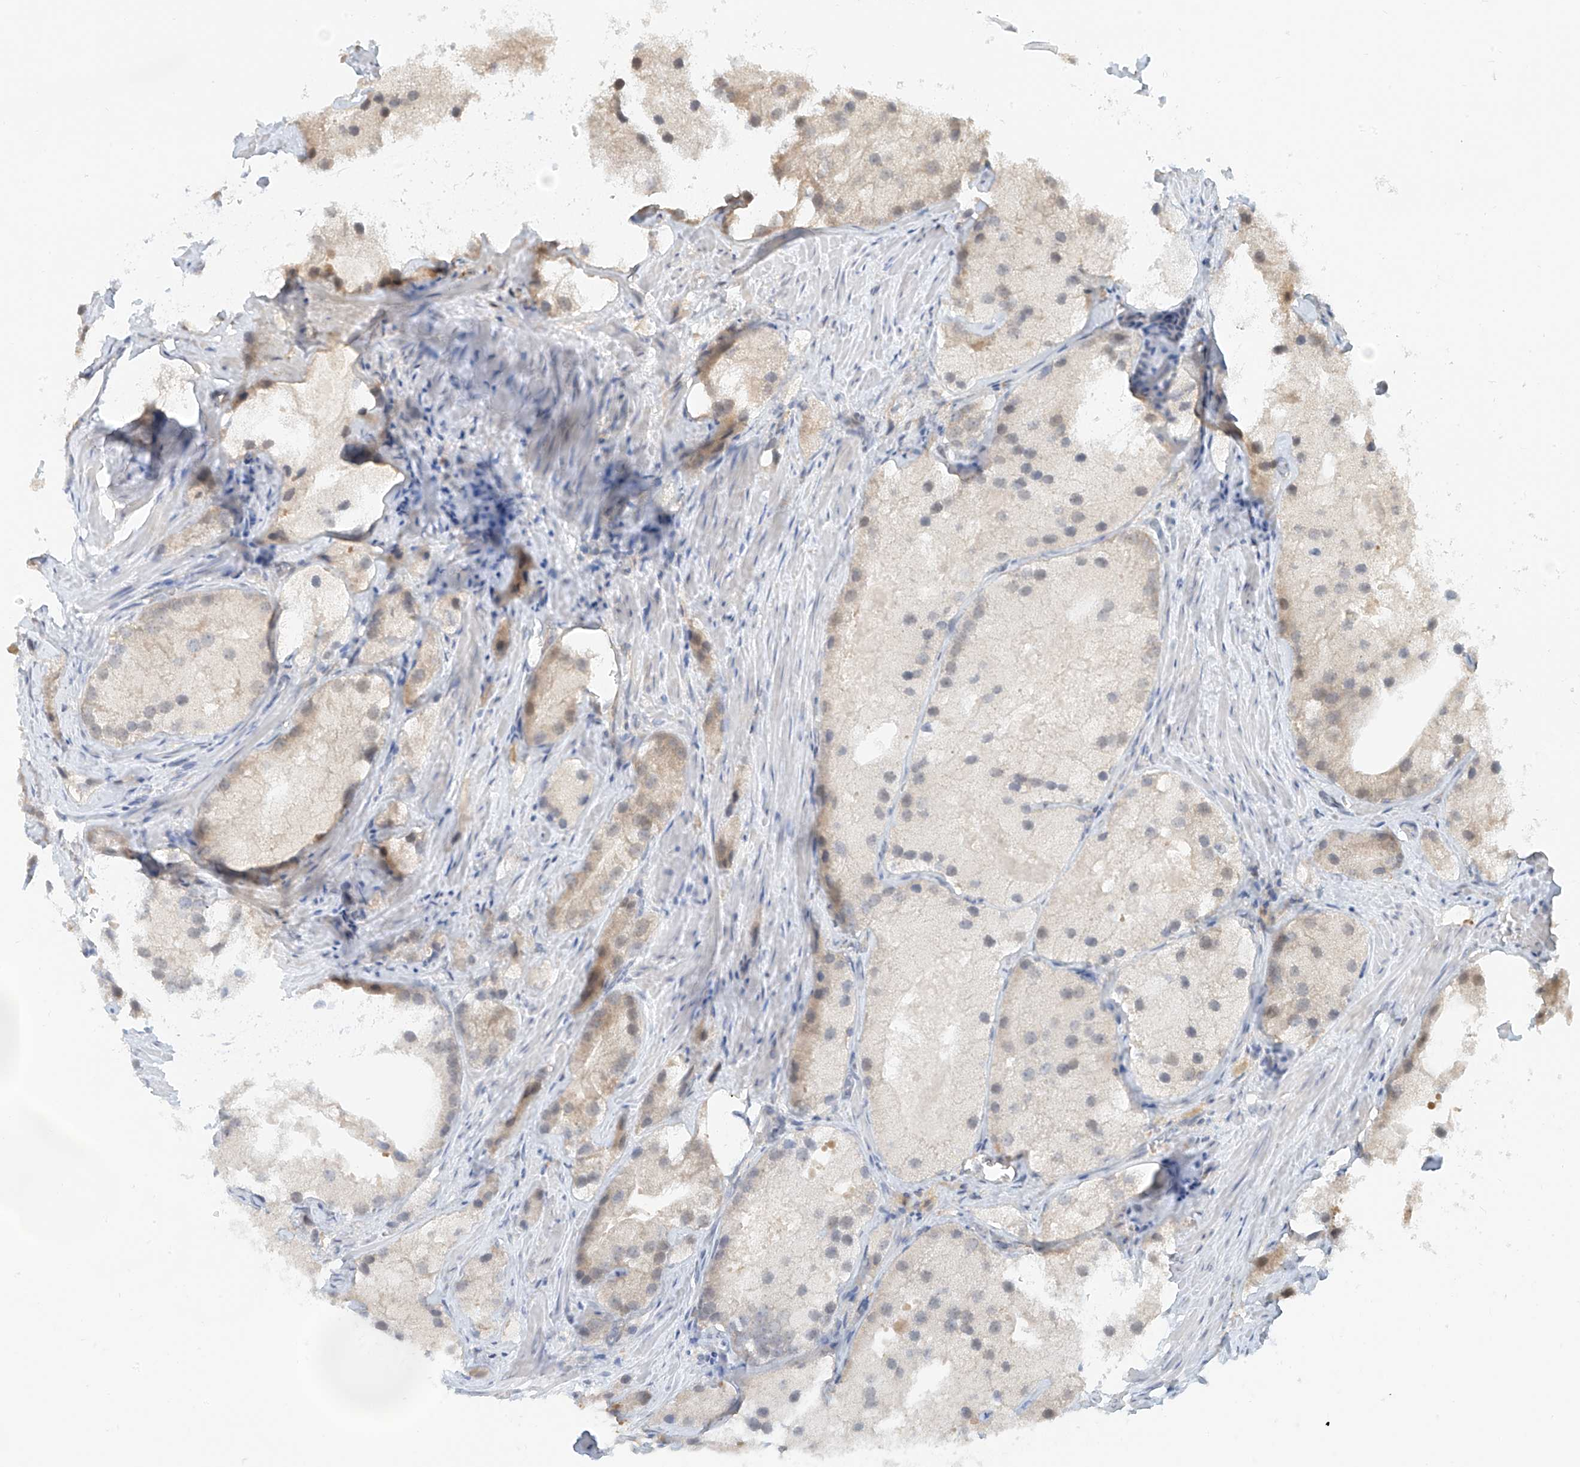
{"staining": {"intensity": "weak", "quantity": "<25%", "location": "cytoplasmic/membranous"}, "tissue": "prostate cancer", "cell_type": "Tumor cells", "image_type": "cancer", "snomed": [{"axis": "morphology", "description": "Adenocarcinoma, Low grade"}, {"axis": "topography", "description": "Prostate"}], "caption": "The photomicrograph displays no significant positivity in tumor cells of prostate cancer. Brightfield microscopy of immunohistochemistry stained with DAB (brown) and hematoxylin (blue), captured at high magnification.", "gene": "PPA2", "patient": {"sex": "male", "age": 69}}